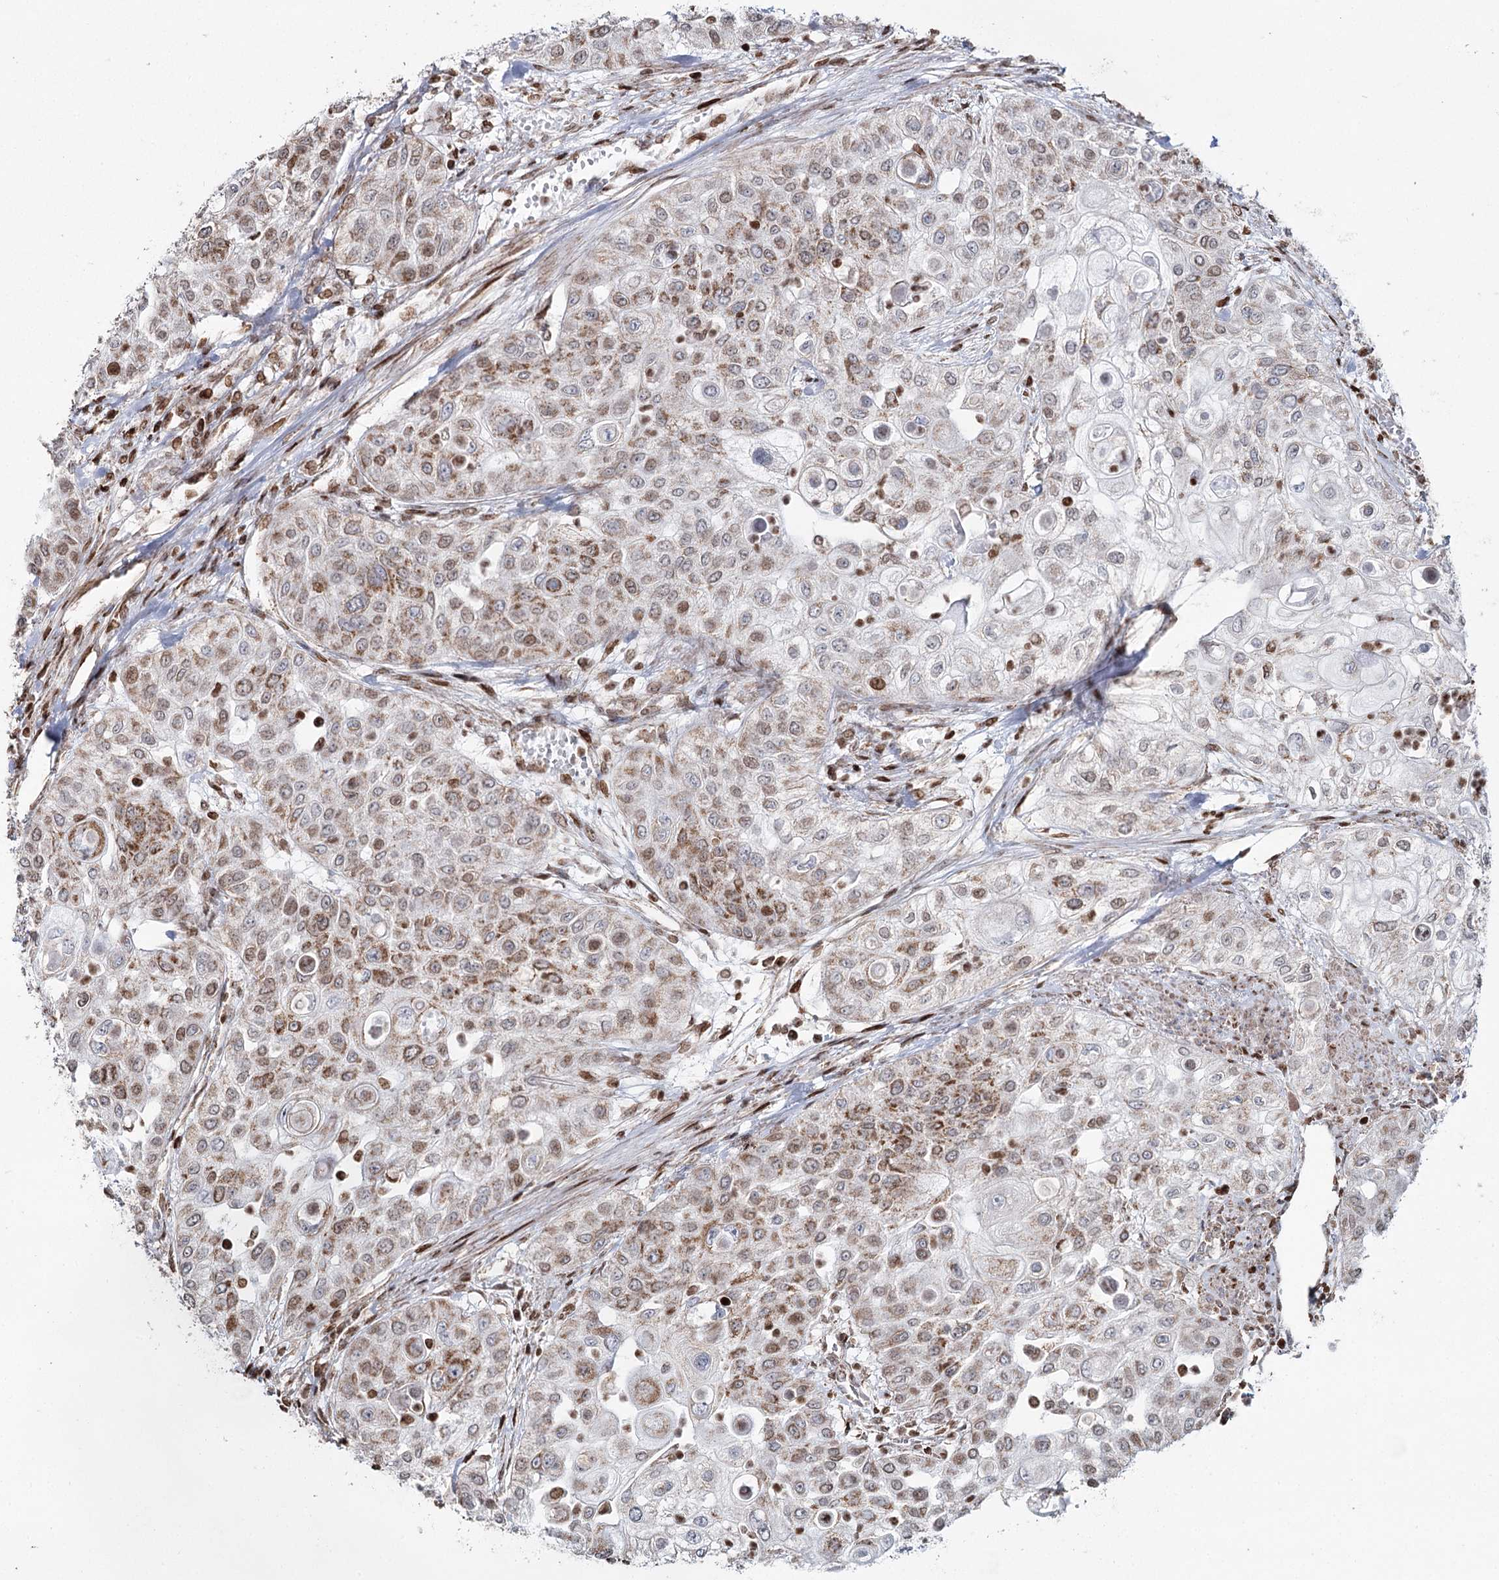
{"staining": {"intensity": "moderate", "quantity": ">75%", "location": "cytoplasmic/membranous,nuclear"}, "tissue": "urothelial cancer", "cell_type": "Tumor cells", "image_type": "cancer", "snomed": [{"axis": "morphology", "description": "Urothelial carcinoma, High grade"}, {"axis": "topography", "description": "Urinary bladder"}], "caption": "Human urothelial cancer stained with a protein marker demonstrates moderate staining in tumor cells.", "gene": "PDHX", "patient": {"sex": "female", "age": 79}}